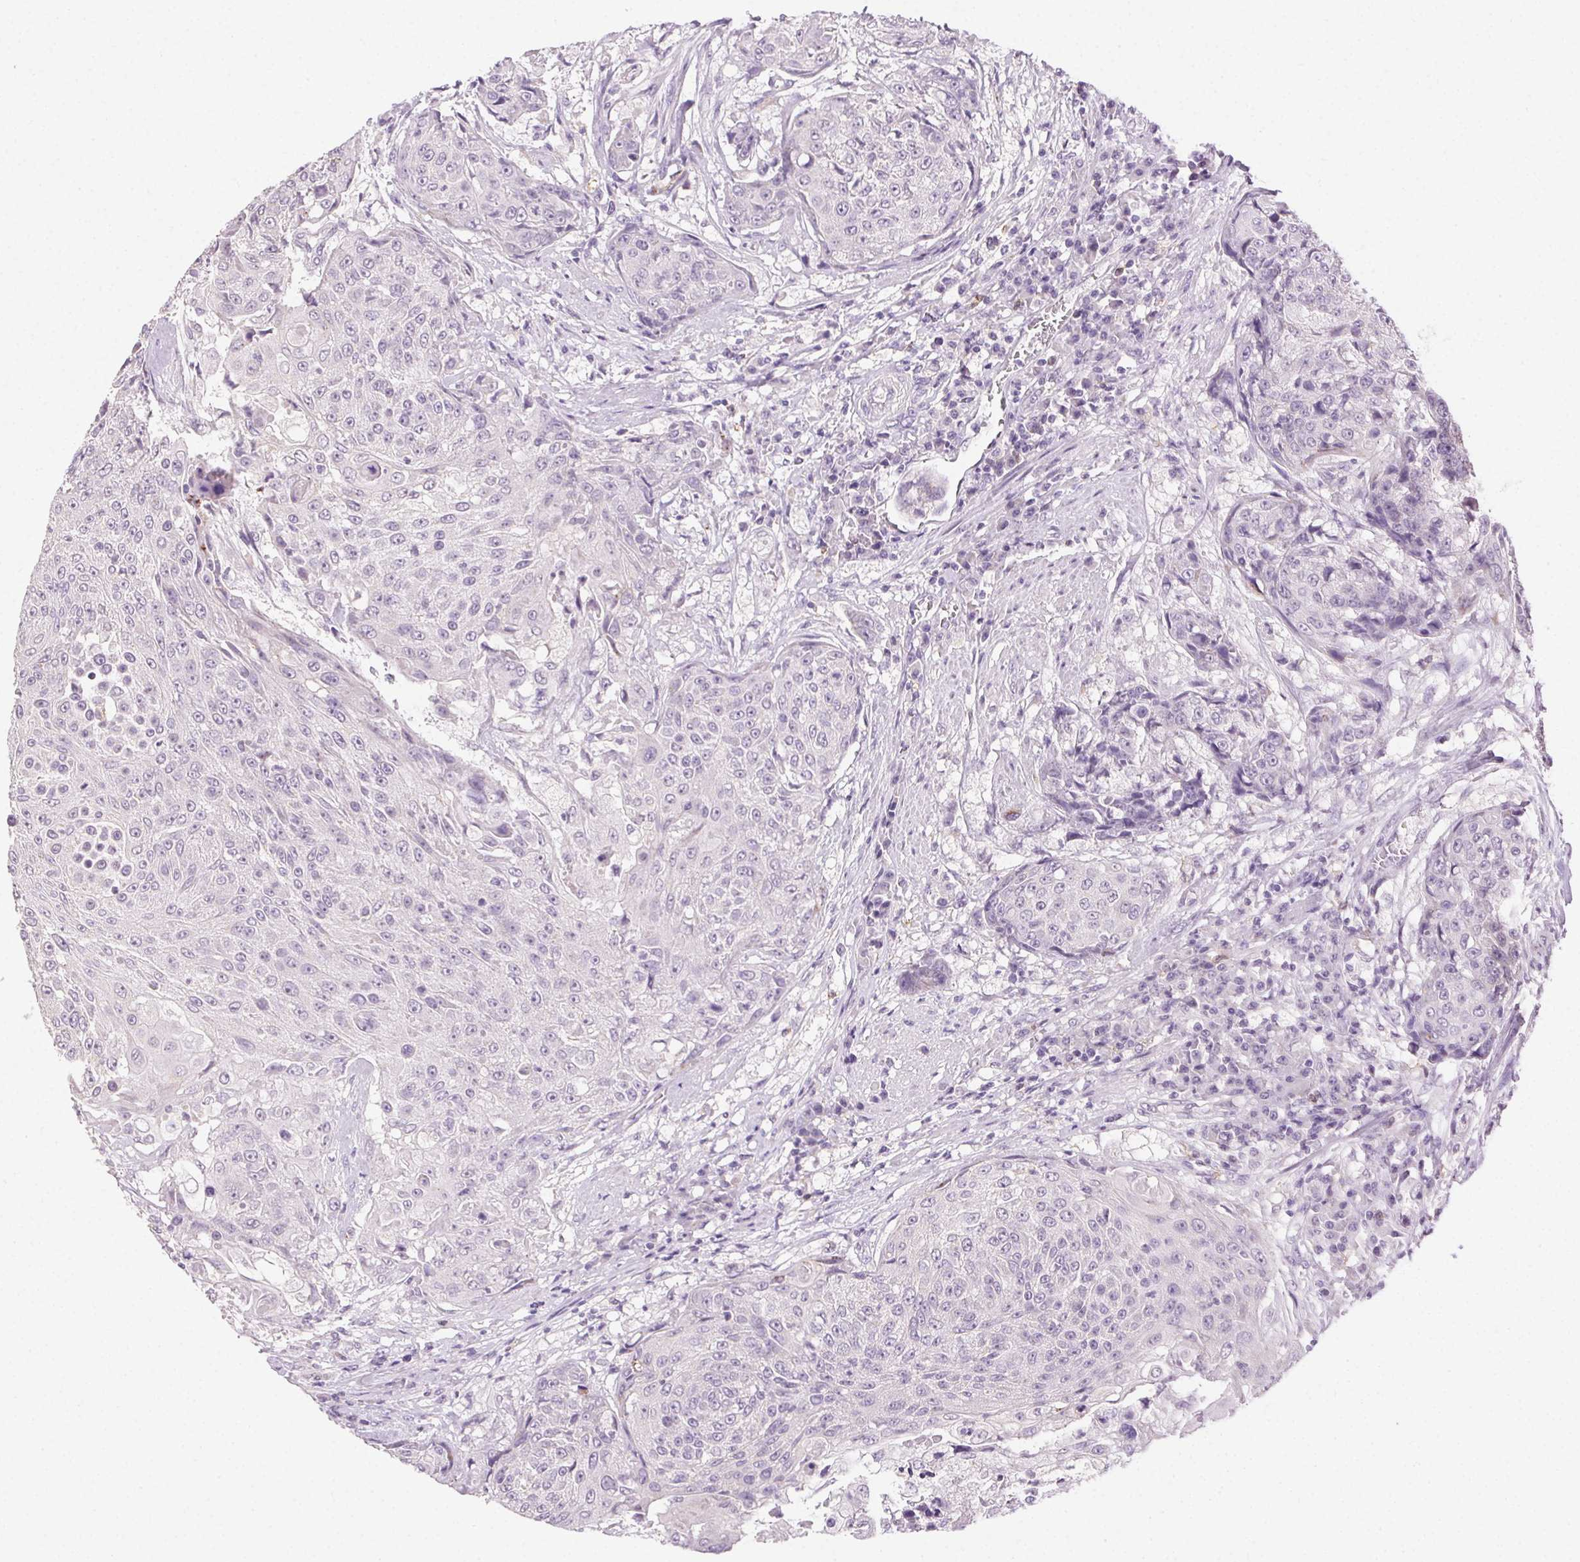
{"staining": {"intensity": "negative", "quantity": "none", "location": "none"}, "tissue": "urothelial cancer", "cell_type": "Tumor cells", "image_type": "cancer", "snomed": [{"axis": "morphology", "description": "Urothelial carcinoma, High grade"}, {"axis": "topography", "description": "Urinary bladder"}], "caption": "High magnification brightfield microscopy of urothelial cancer stained with DAB (brown) and counterstained with hematoxylin (blue): tumor cells show no significant staining. (Brightfield microscopy of DAB immunohistochemistry at high magnification).", "gene": "AKAP5", "patient": {"sex": "female", "age": 63}}